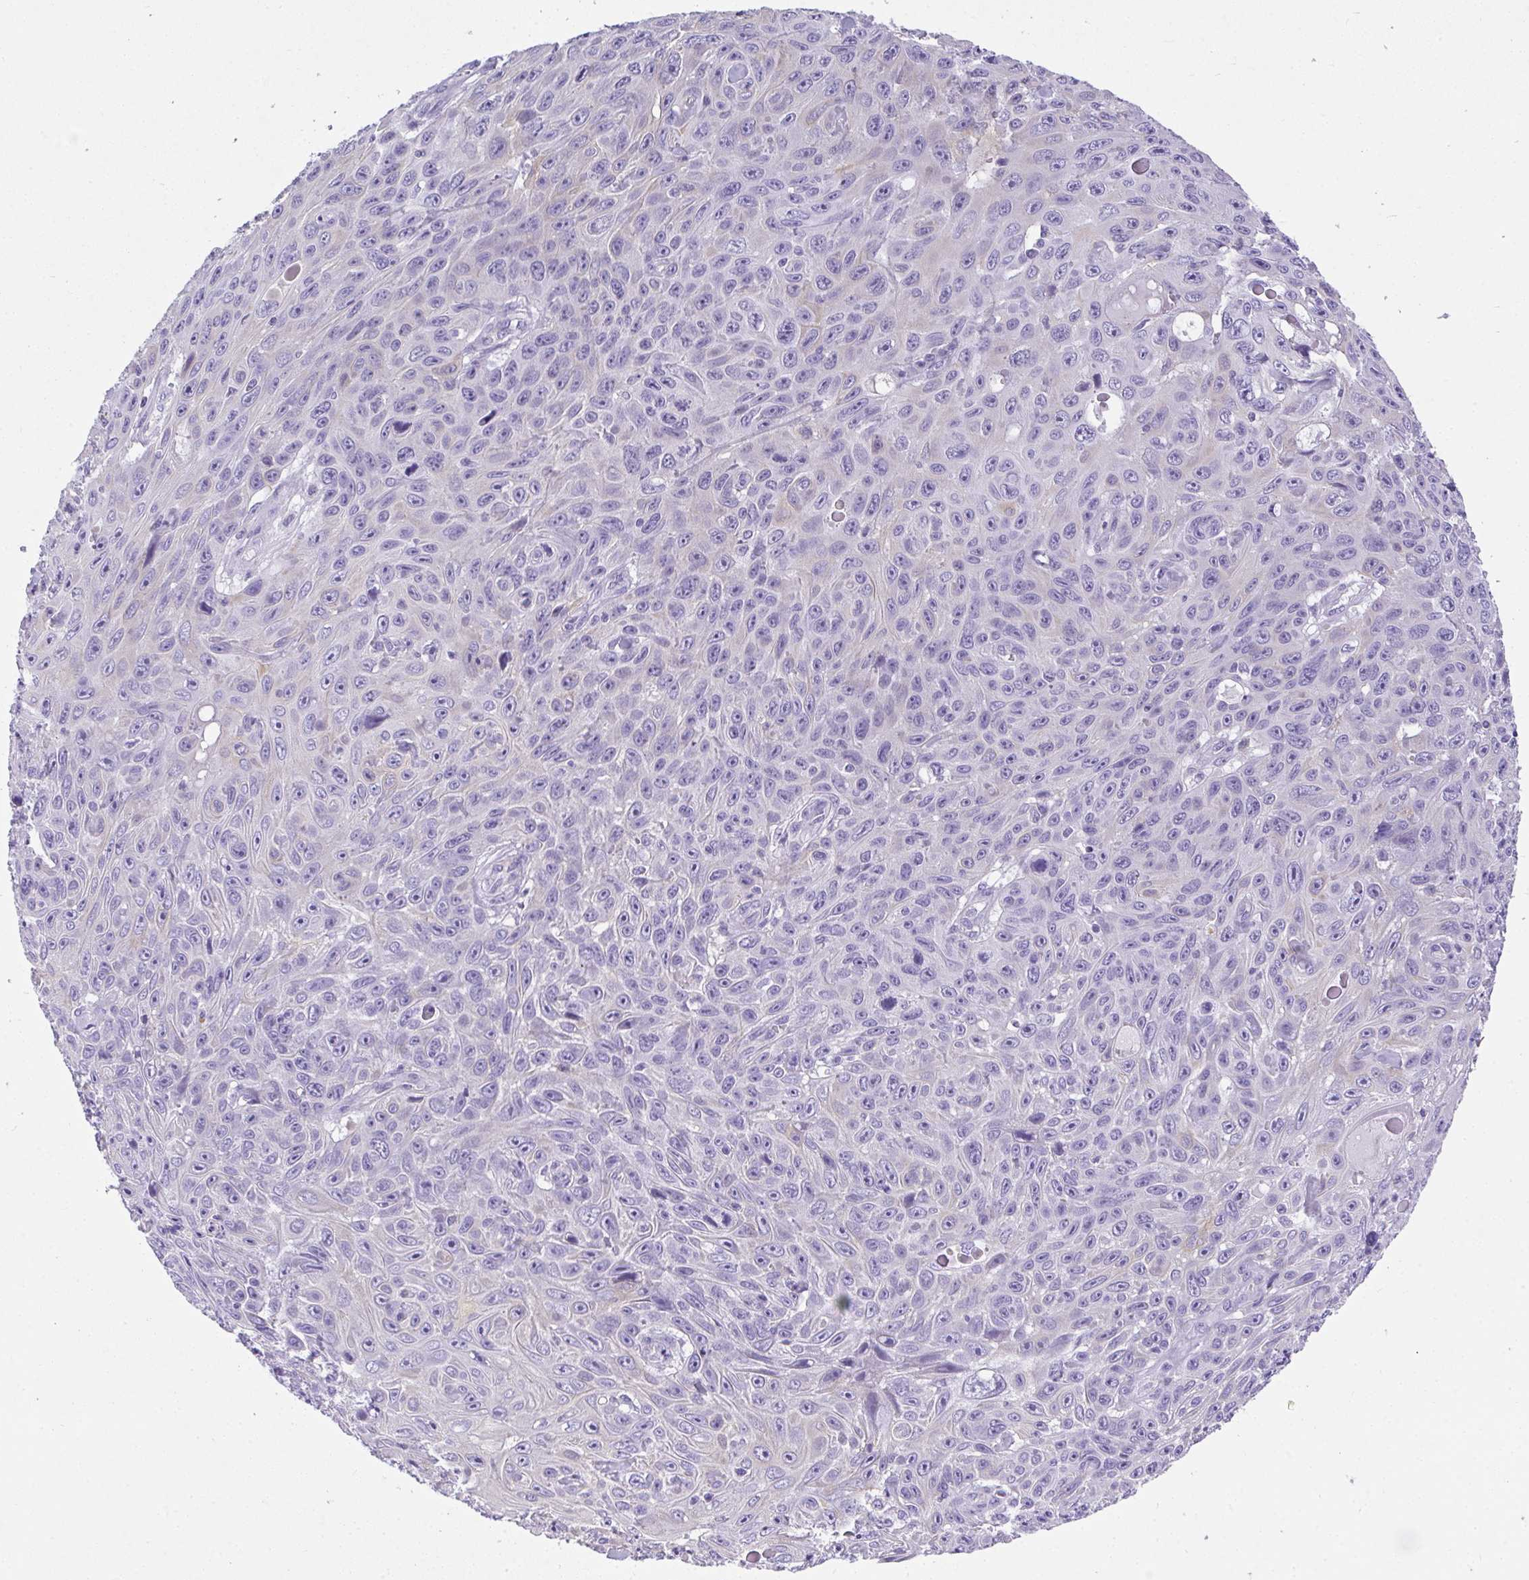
{"staining": {"intensity": "negative", "quantity": "none", "location": "none"}, "tissue": "skin cancer", "cell_type": "Tumor cells", "image_type": "cancer", "snomed": [{"axis": "morphology", "description": "Squamous cell carcinoma, NOS"}, {"axis": "topography", "description": "Skin"}], "caption": "Immunohistochemical staining of squamous cell carcinoma (skin) shows no significant positivity in tumor cells. Brightfield microscopy of IHC stained with DAB (brown) and hematoxylin (blue), captured at high magnification.", "gene": "PLPPR3", "patient": {"sex": "male", "age": 82}}